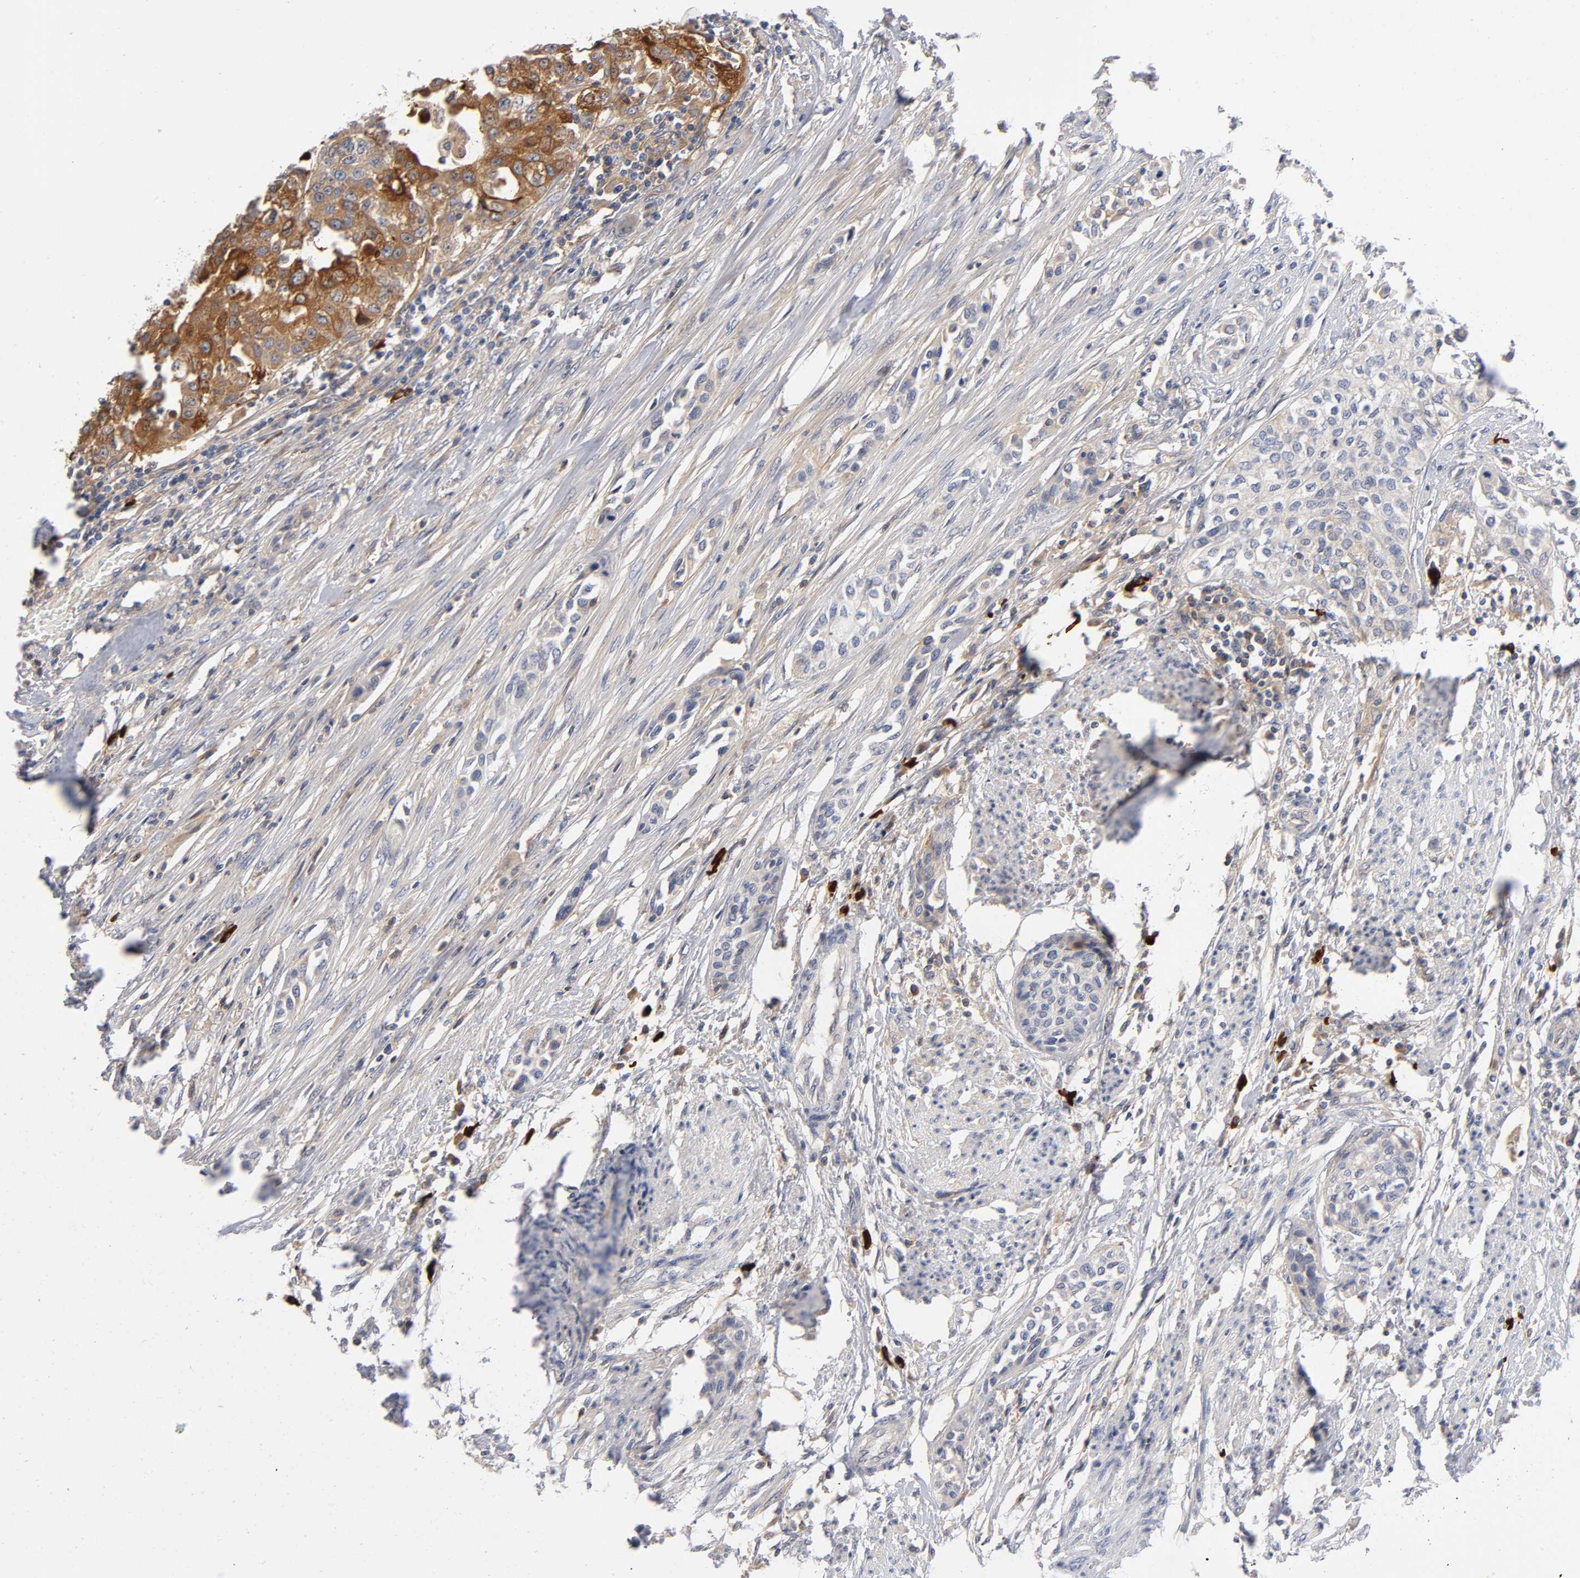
{"staining": {"intensity": "moderate", "quantity": "25%-75%", "location": "cytoplasmic/membranous"}, "tissue": "urothelial cancer", "cell_type": "Tumor cells", "image_type": "cancer", "snomed": [{"axis": "morphology", "description": "Urothelial carcinoma, High grade"}, {"axis": "topography", "description": "Urinary bladder"}], "caption": "Urothelial cancer stained for a protein (brown) displays moderate cytoplasmic/membranous positive positivity in about 25%-75% of tumor cells.", "gene": "NOVA1", "patient": {"sex": "male", "age": 74}}